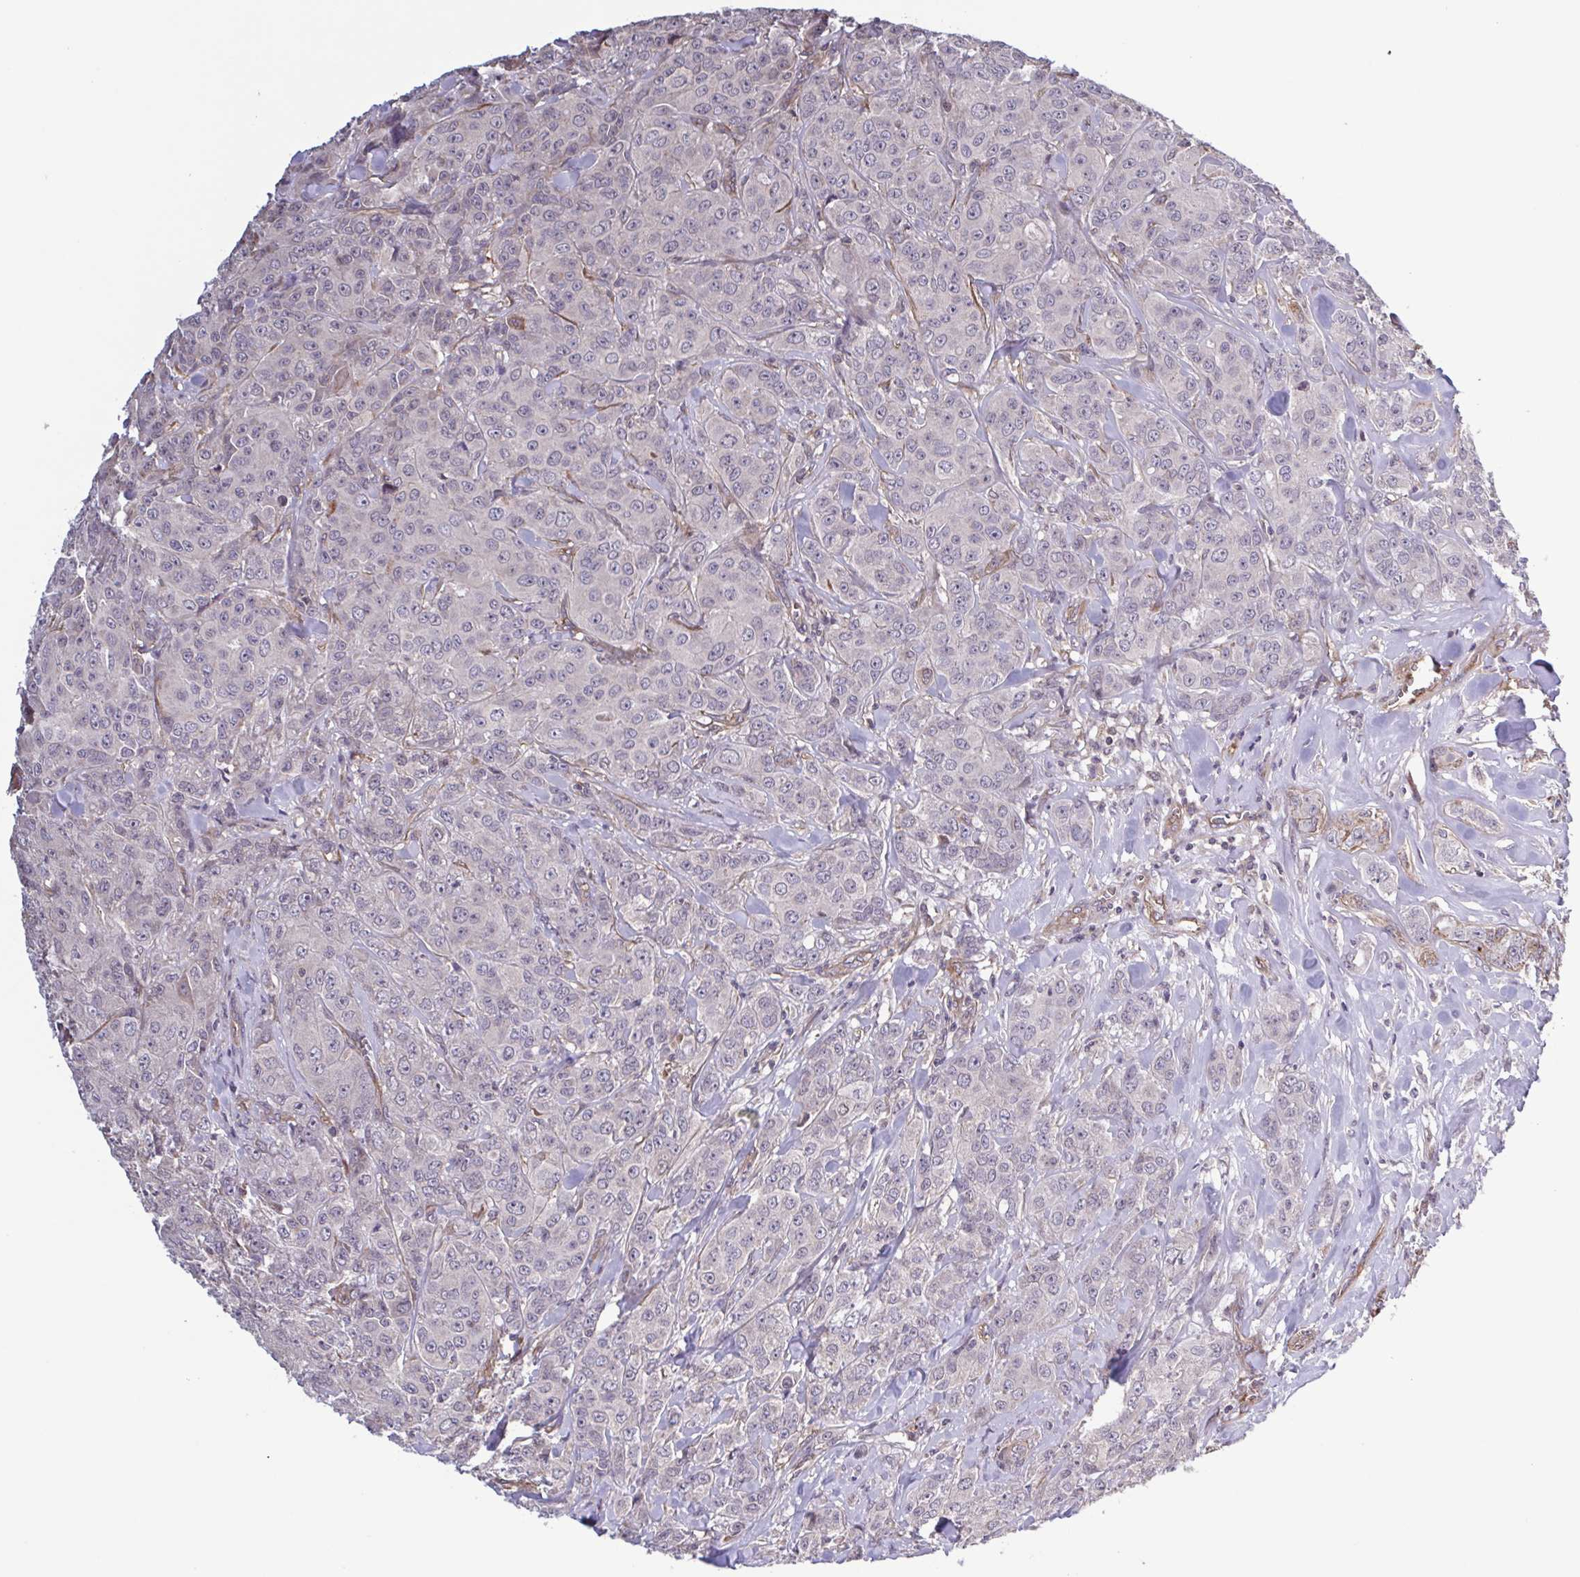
{"staining": {"intensity": "negative", "quantity": "none", "location": "none"}, "tissue": "breast cancer", "cell_type": "Tumor cells", "image_type": "cancer", "snomed": [{"axis": "morphology", "description": "Normal tissue, NOS"}, {"axis": "morphology", "description": "Duct carcinoma"}, {"axis": "topography", "description": "Breast"}], "caption": "Protein analysis of breast cancer (invasive ductal carcinoma) reveals no significant positivity in tumor cells.", "gene": "ZNF200", "patient": {"sex": "female", "age": 43}}